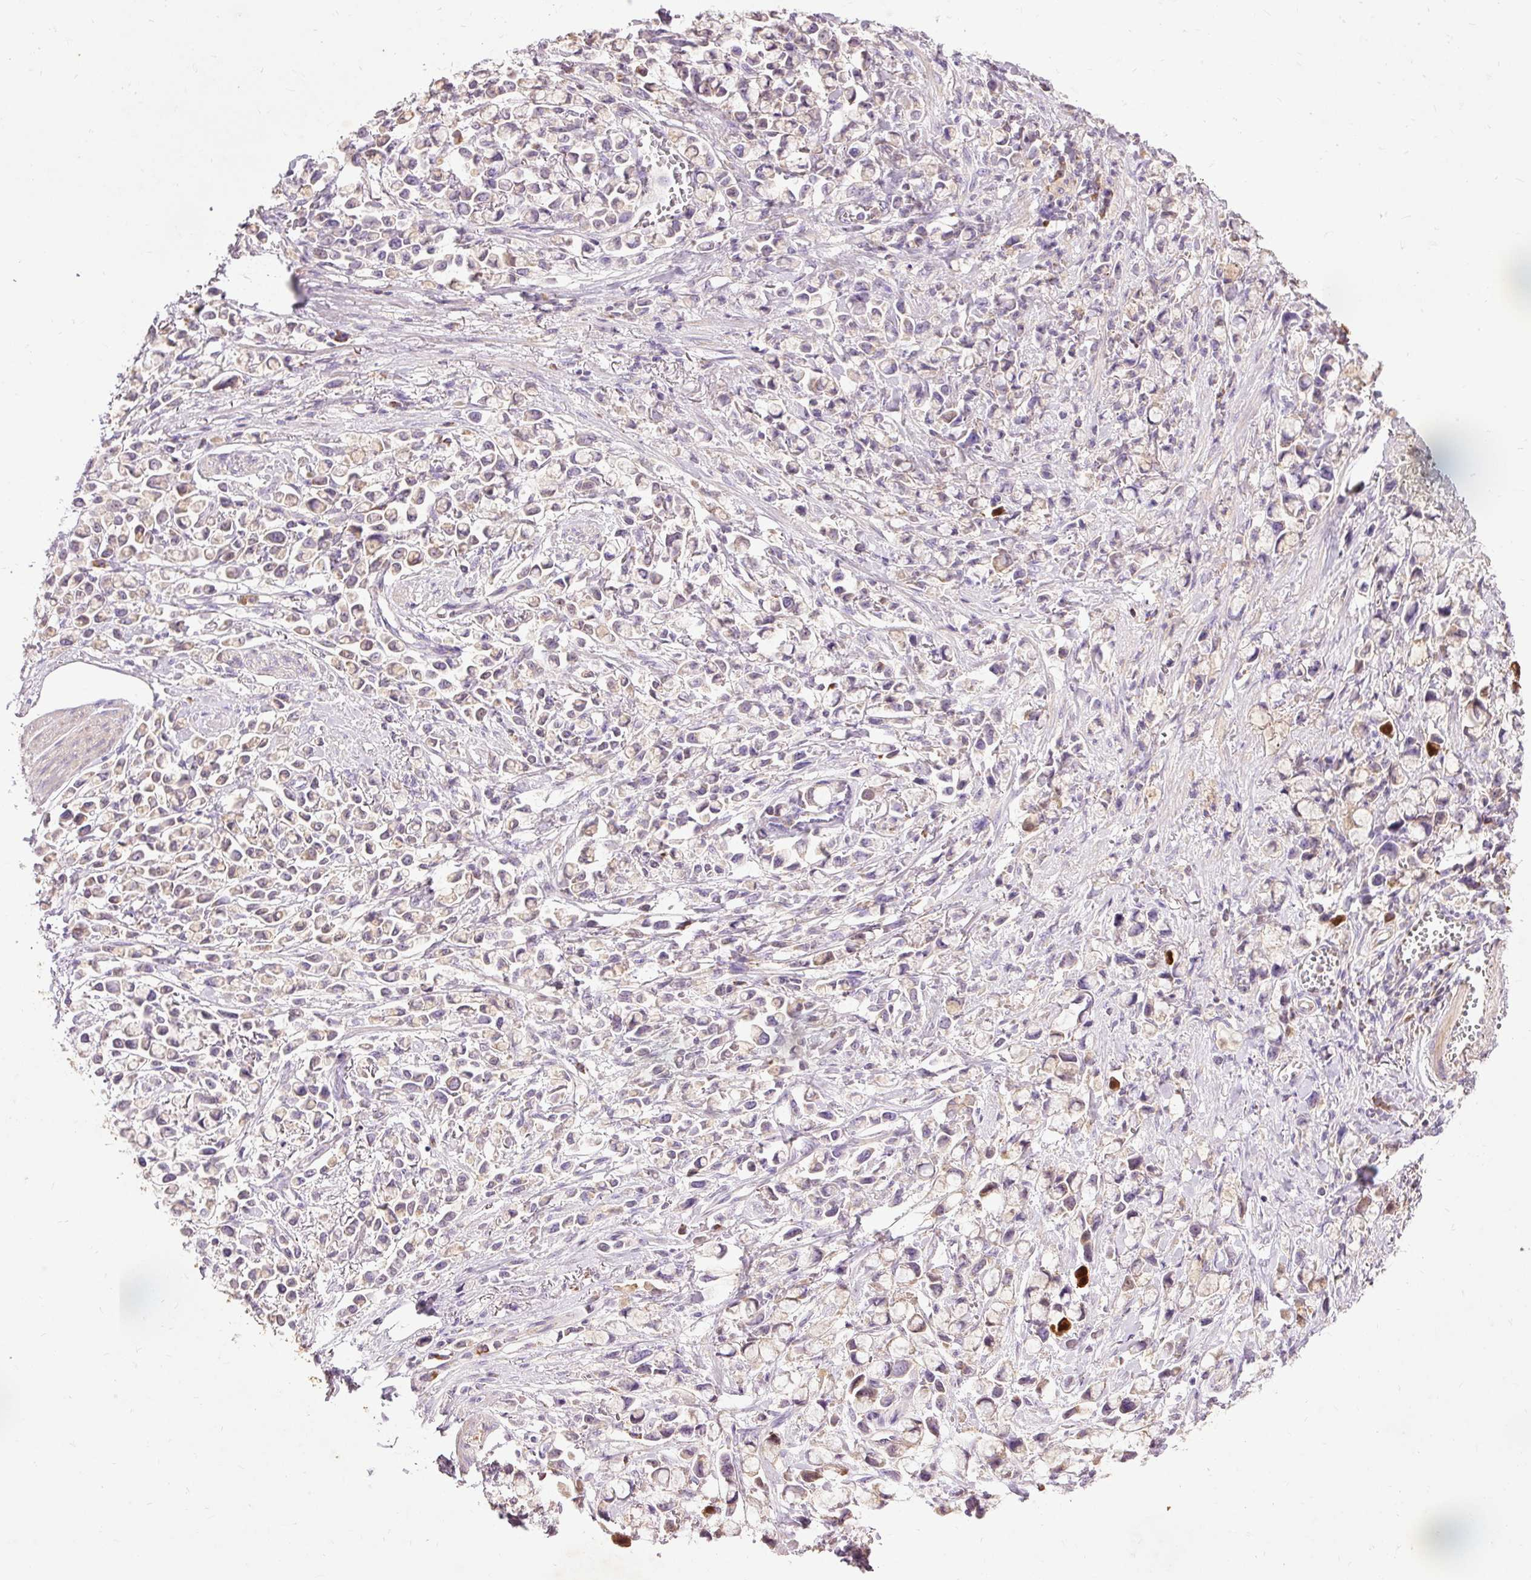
{"staining": {"intensity": "moderate", "quantity": "<25%", "location": "cytoplasmic/membranous"}, "tissue": "stomach cancer", "cell_type": "Tumor cells", "image_type": "cancer", "snomed": [{"axis": "morphology", "description": "Adenocarcinoma, NOS"}, {"axis": "topography", "description": "Stomach"}], "caption": "A low amount of moderate cytoplasmic/membranous staining is present in about <25% of tumor cells in adenocarcinoma (stomach) tissue.", "gene": "PRDX5", "patient": {"sex": "female", "age": 81}}